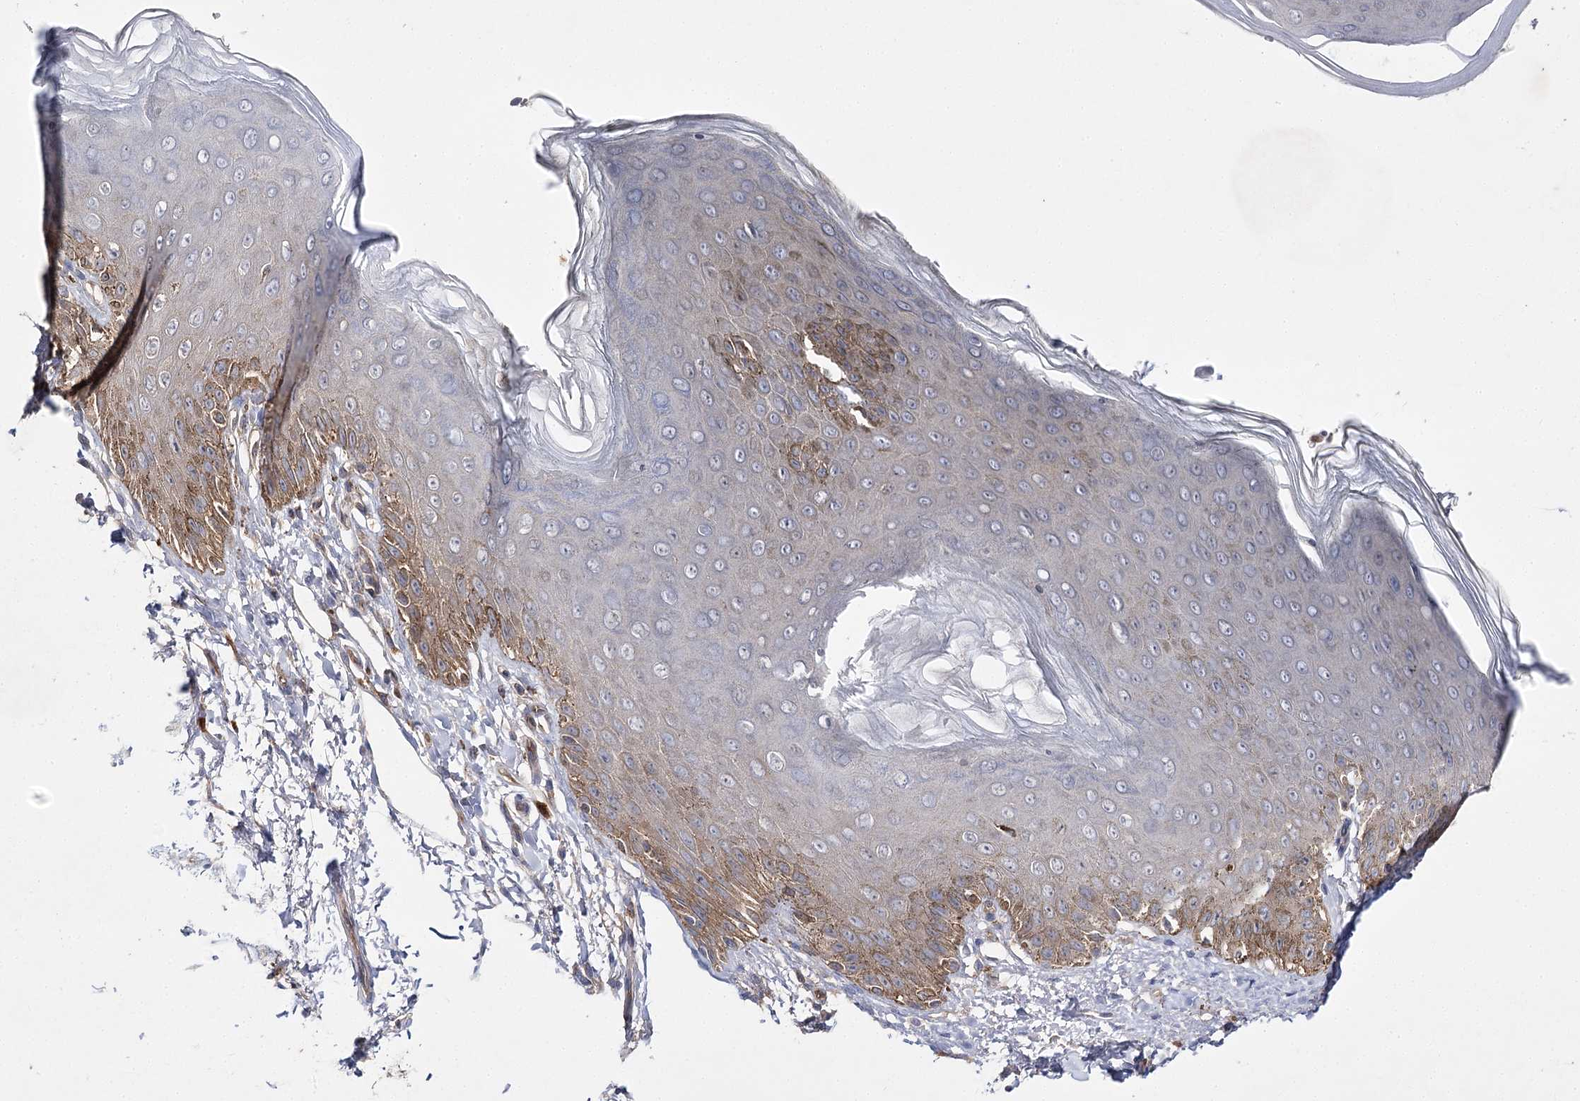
{"staining": {"intensity": "moderate", "quantity": "<25%", "location": "cytoplasmic/membranous"}, "tissue": "skin", "cell_type": "Epidermal cells", "image_type": "normal", "snomed": [{"axis": "morphology", "description": "Normal tissue, NOS"}, {"axis": "topography", "description": "Anal"}], "caption": "Immunohistochemical staining of benign human skin displays moderate cytoplasmic/membranous protein positivity in approximately <25% of epidermal cells.", "gene": "BCR", "patient": {"sex": "male", "age": 44}}